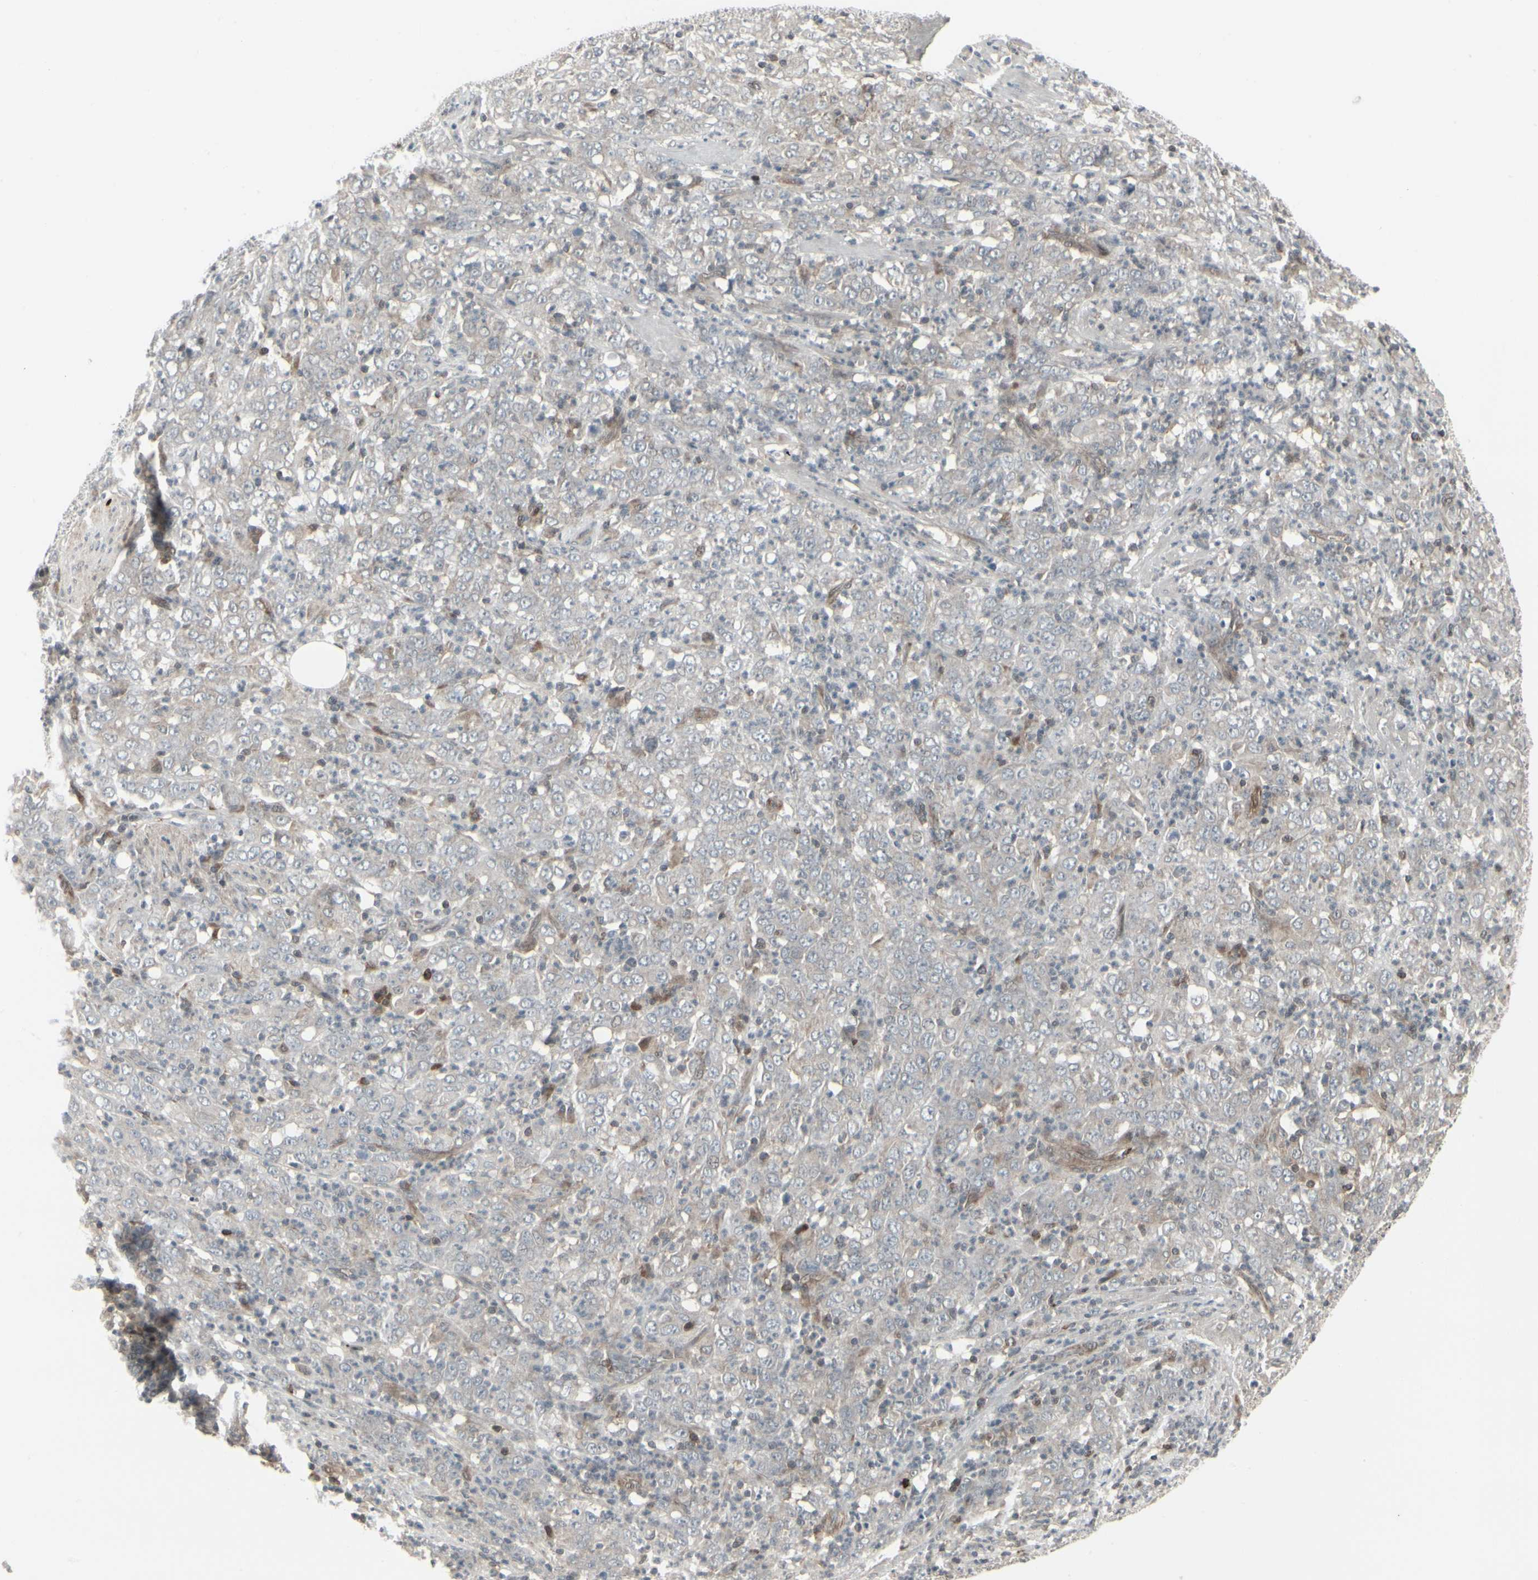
{"staining": {"intensity": "weak", "quantity": ">75%", "location": "cytoplasmic/membranous"}, "tissue": "stomach cancer", "cell_type": "Tumor cells", "image_type": "cancer", "snomed": [{"axis": "morphology", "description": "Adenocarcinoma, NOS"}, {"axis": "topography", "description": "Stomach, lower"}], "caption": "A brown stain highlights weak cytoplasmic/membranous staining of a protein in stomach cancer tumor cells. (brown staining indicates protein expression, while blue staining denotes nuclei).", "gene": "IGFBP6", "patient": {"sex": "female", "age": 71}}